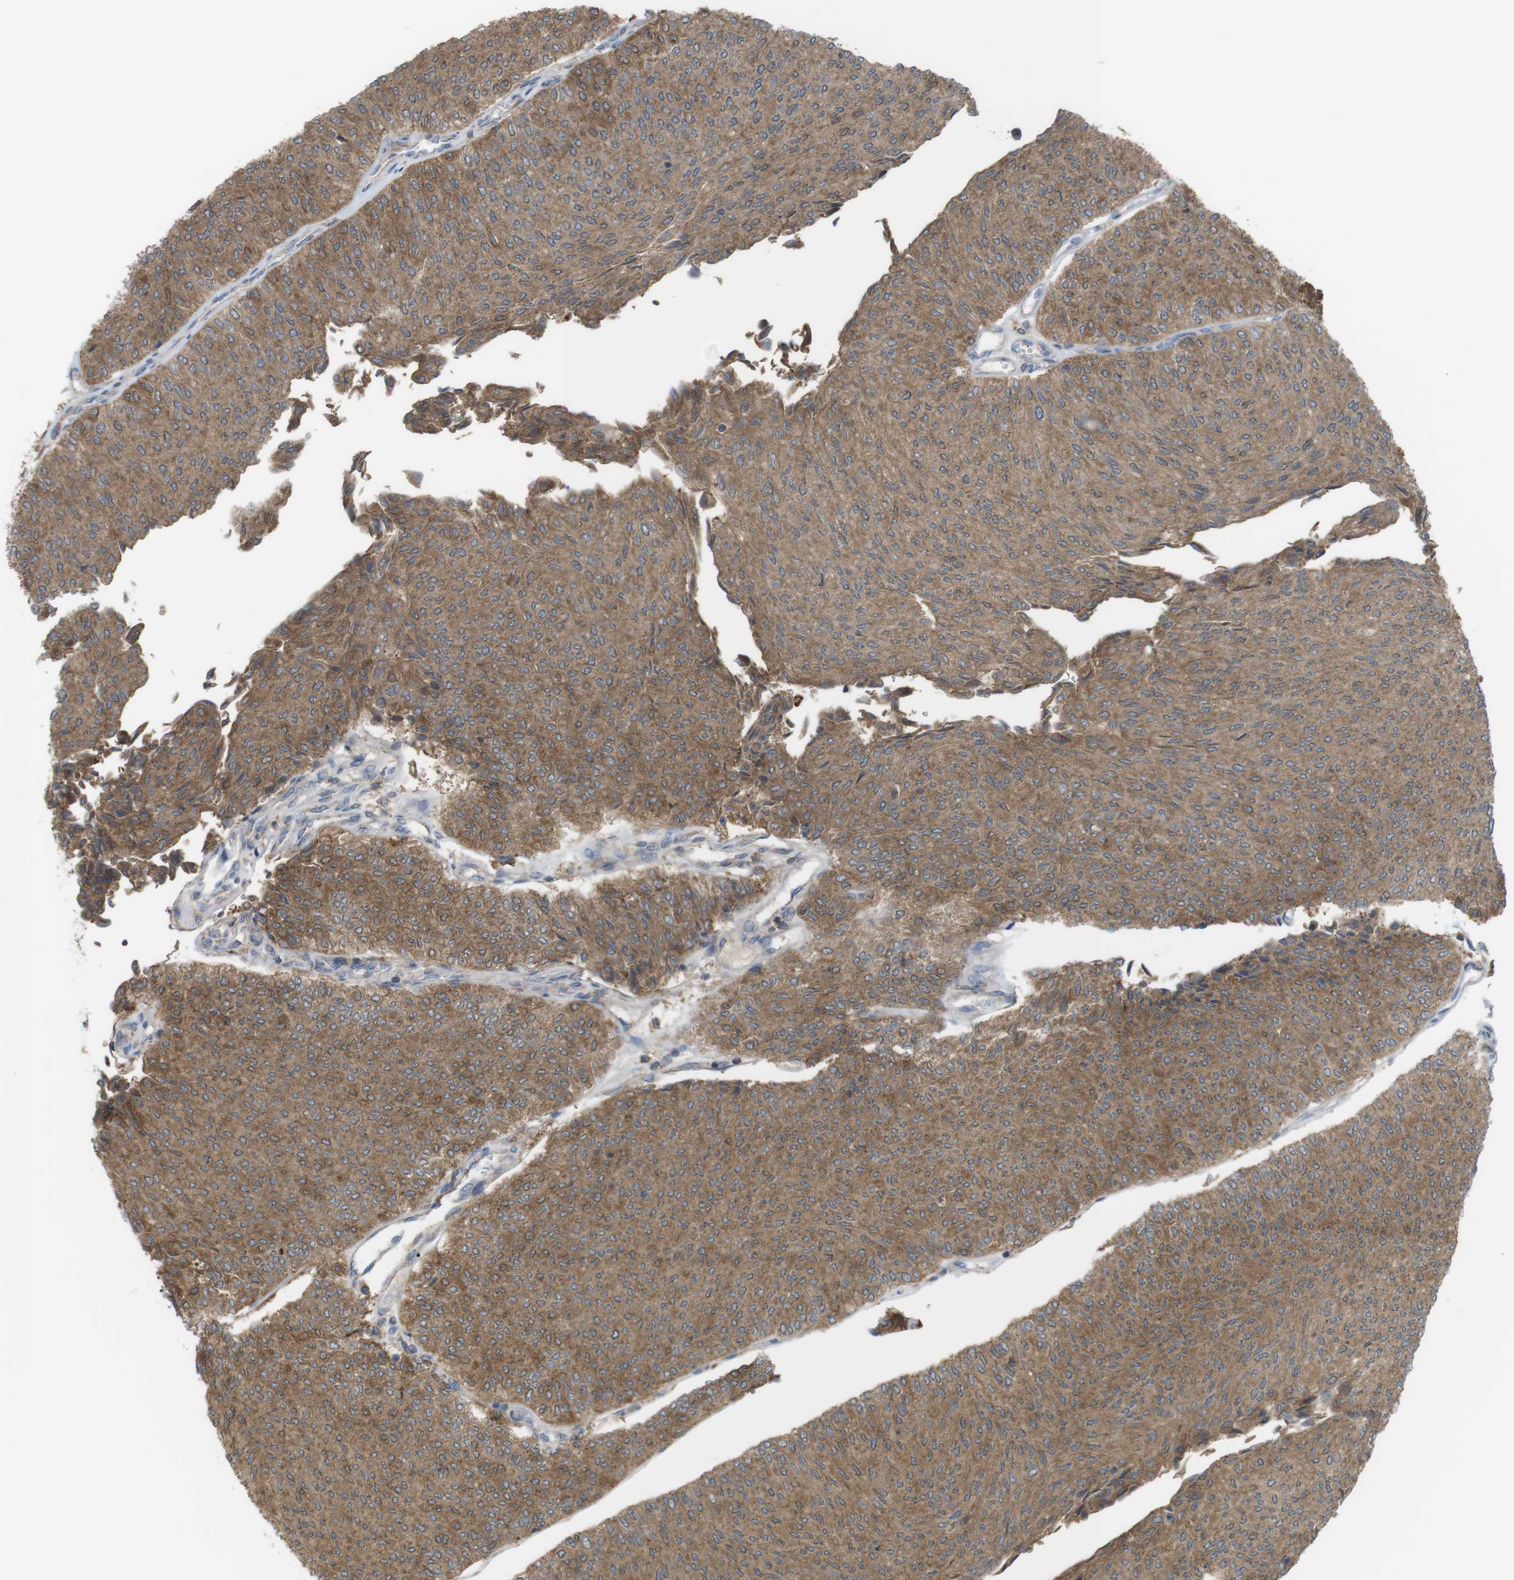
{"staining": {"intensity": "moderate", "quantity": ">75%", "location": "cytoplasmic/membranous"}, "tissue": "urothelial cancer", "cell_type": "Tumor cells", "image_type": "cancer", "snomed": [{"axis": "morphology", "description": "Urothelial carcinoma, Low grade"}, {"axis": "topography", "description": "Urinary bladder"}], "caption": "The micrograph demonstrates a brown stain indicating the presence of a protein in the cytoplasmic/membranous of tumor cells in urothelial carcinoma (low-grade).", "gene": "PRKCD", "patient": {"sex": "male", "age": 78}}